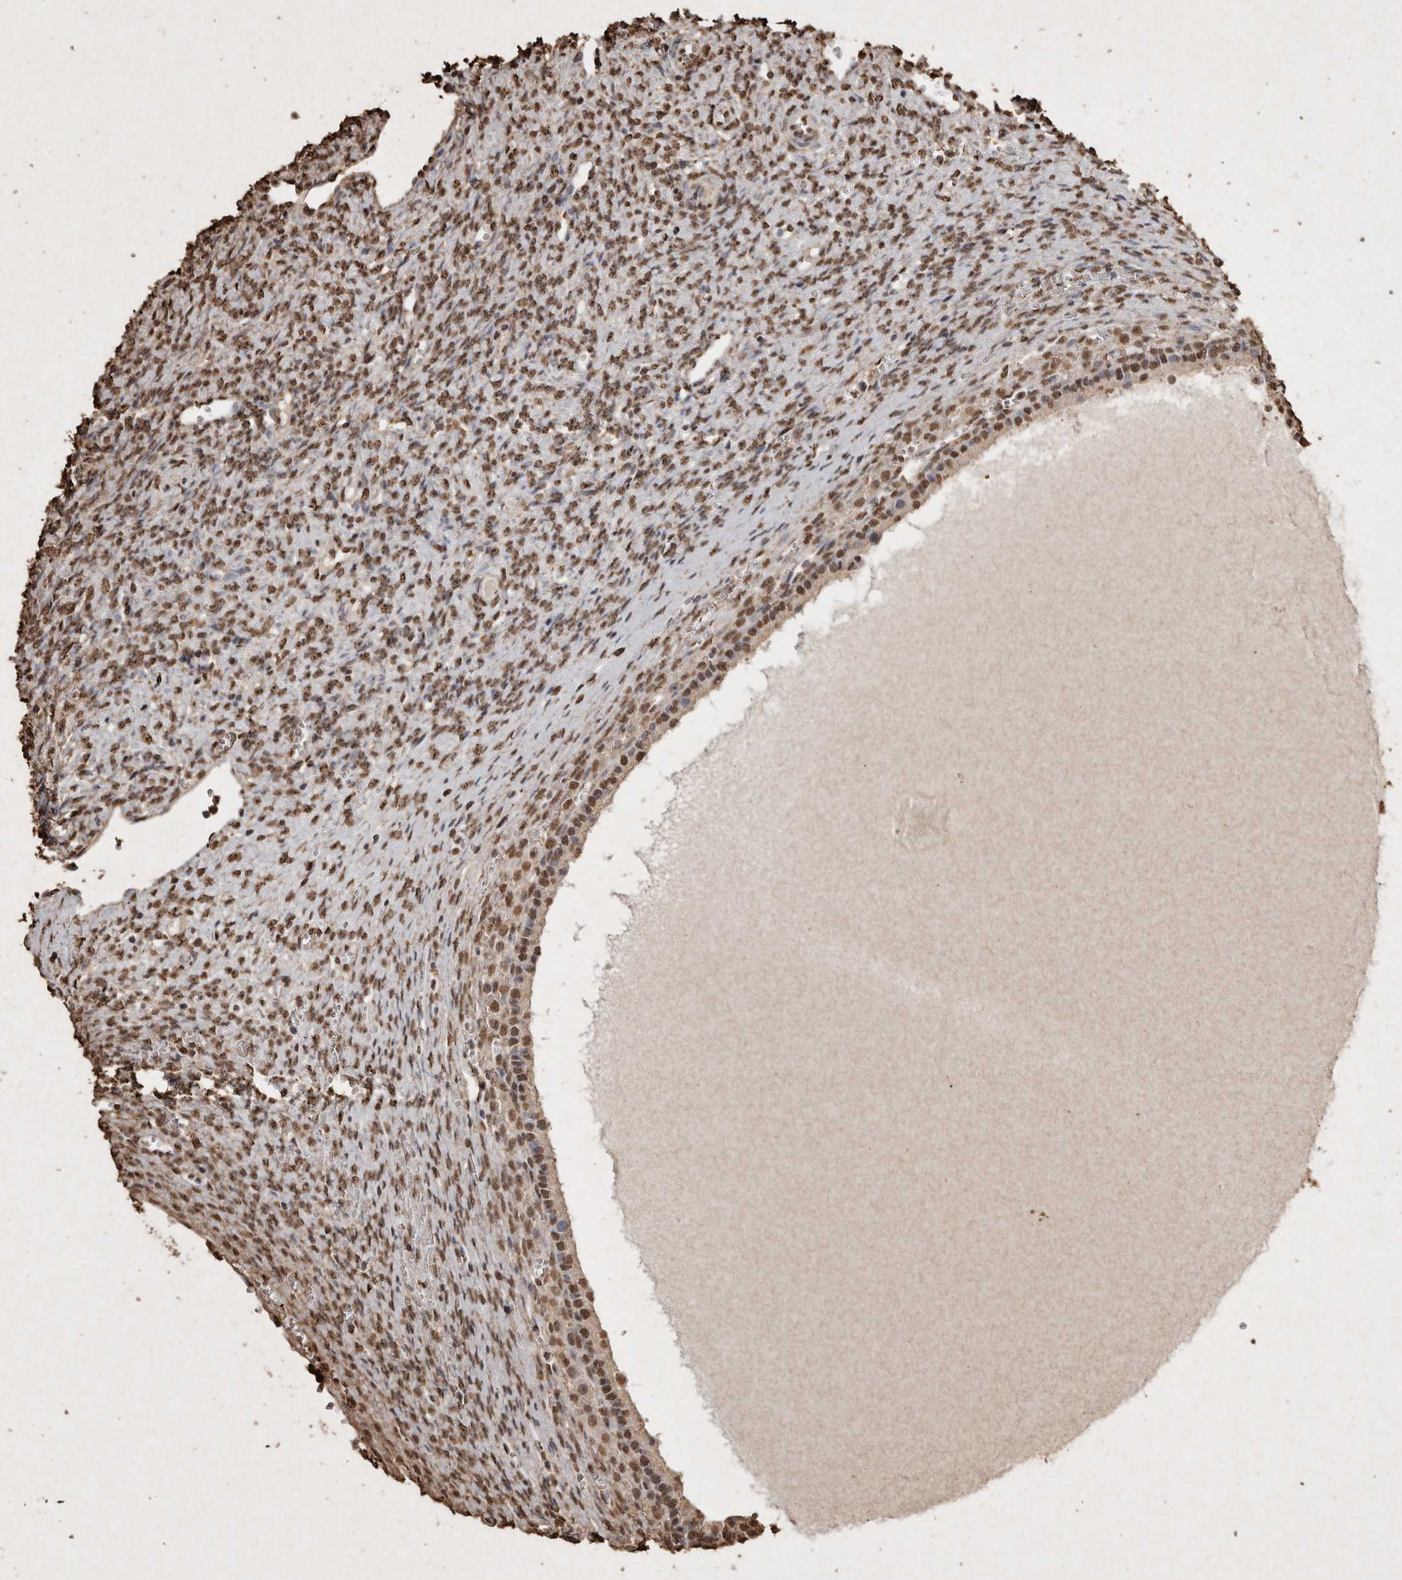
{"staining": {"intensity": "moderate", "quantity": ">75%", "location": "nuclear"}, "tissue": "ovary", "cell_type": "Ovarian stroma cells", "image_type": "normal", "snomed": [{"axis": "morphology", "description": "Normal tissue, NOS"}, {"axis": "topography", "description": "Ovary"}], "caption": "This photomicrograph displays normal ovary stained with IHC to label a protein in brown. The nuclear of ovarian stroma cells show moderate positivity for the protein. Nuclei are counter-stained blue.", "gene": "FSTL3", "patient": {"sex": "female", "age": 41}}